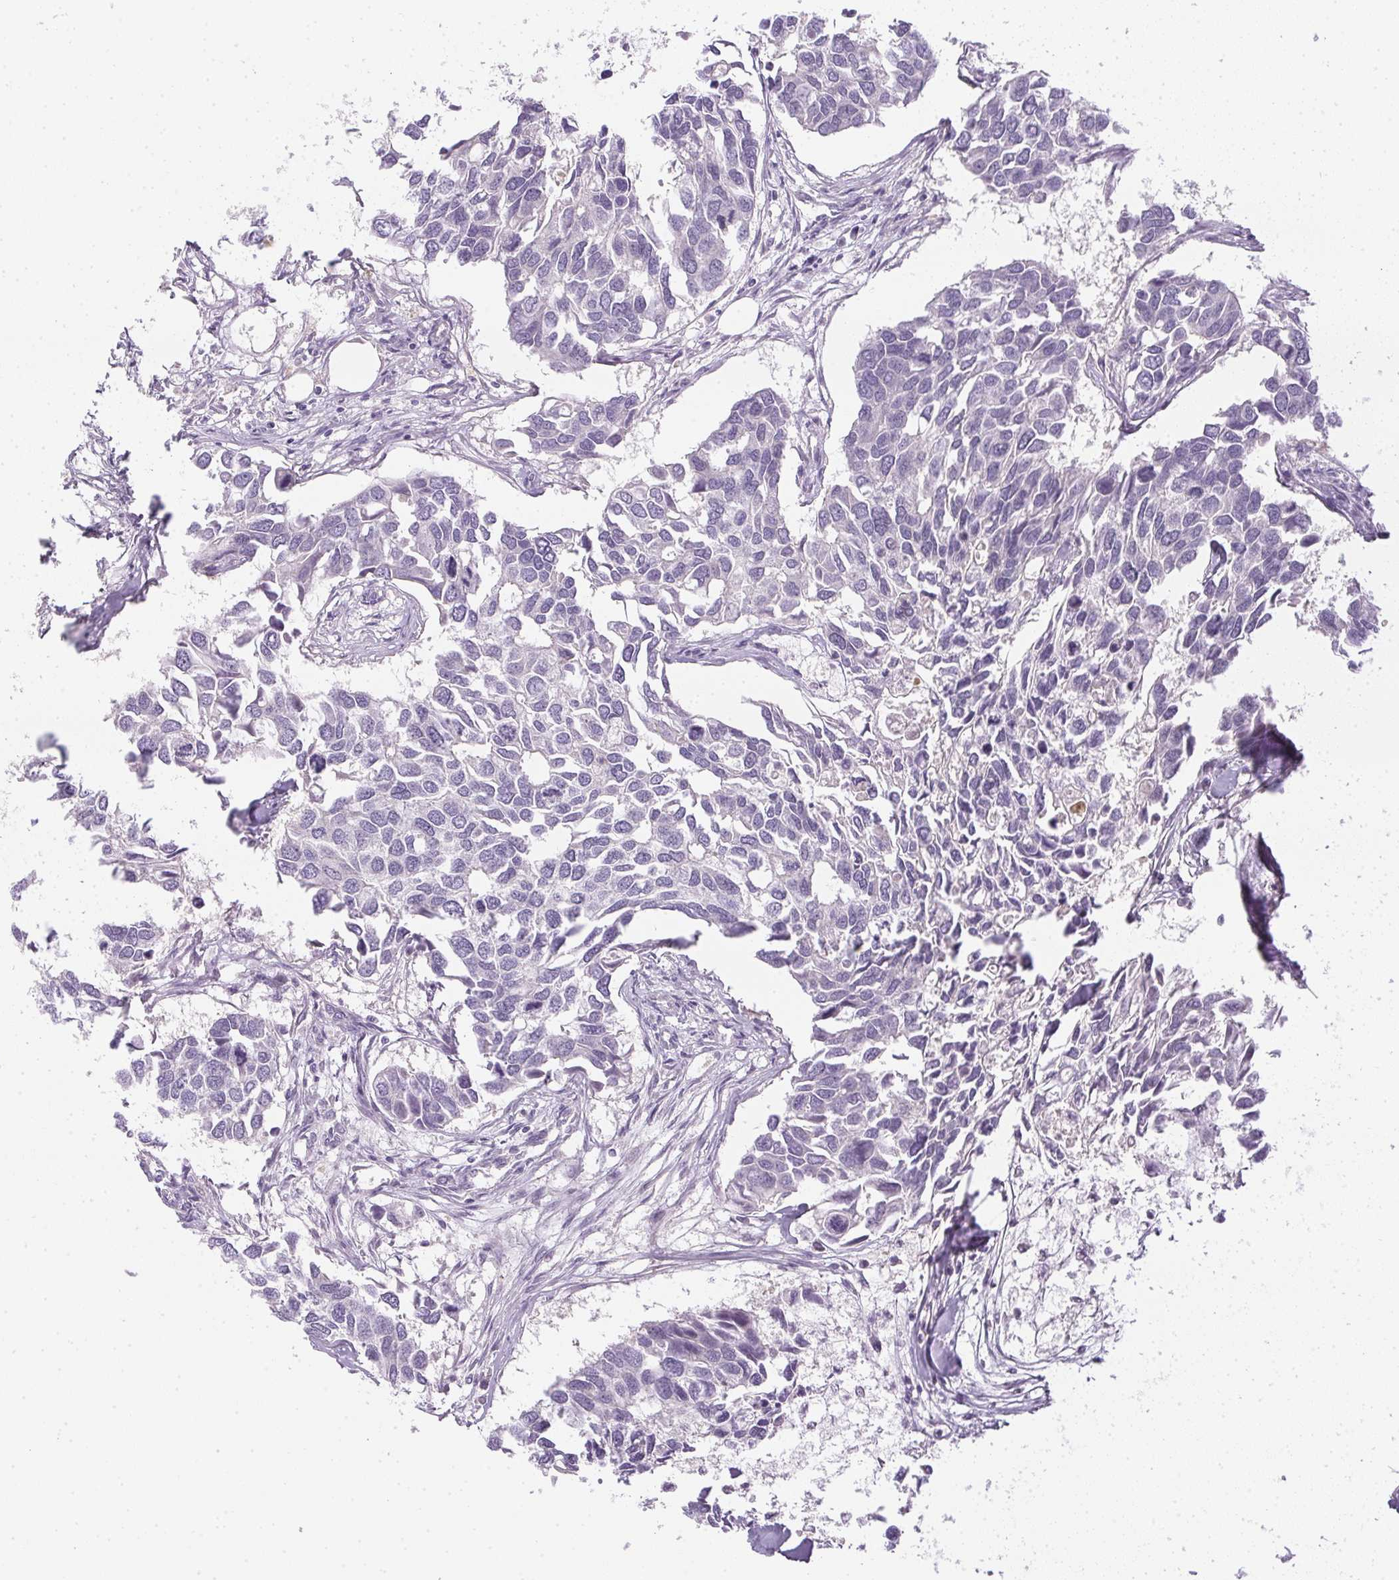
{"staining": {"intensity": "negative", "quantity": "none", "location": "none"}, "tissue": "breast cancer", "cell_type": "Tumor cells", "image_type": "cancer", "snomed": [{"axis": "morphology", "description": "Duct carcinoma"}, {"axis": "topography", "description": "Breast"}], "caption": "Image shows no significant protein staining in tumor cells of breast cancer (intraductal carcinoma).", "gene": "GSDMC", "patient": {"sex": "female", "age": 83}}